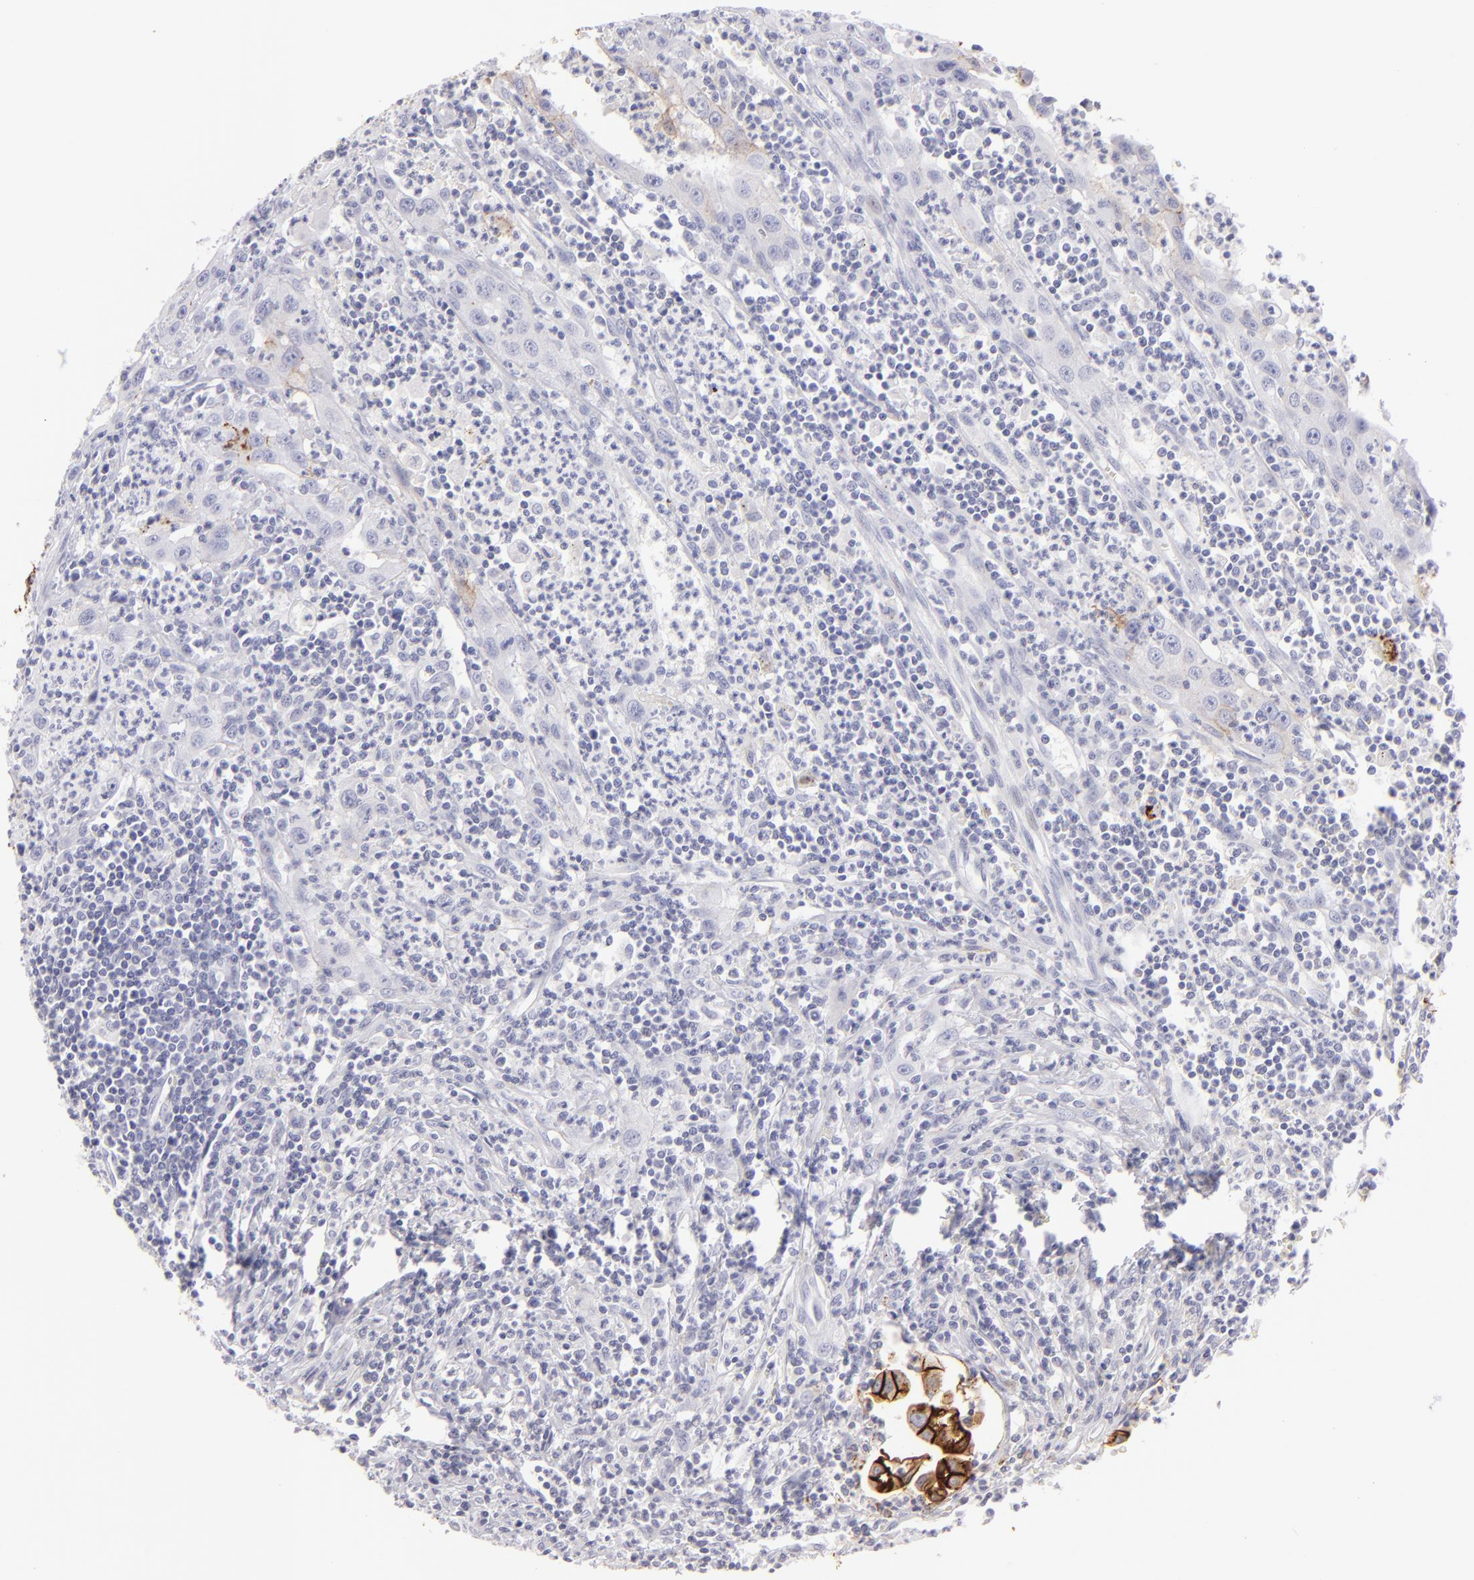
{"staining": {"intensity": "moderate", "quantity": "25%-75%", "location": "cytoplasmic/membranous"}, "tissue": "urothelial cancer", "cell_type": "Tumor cells", "image_type": "cancer", "snomed": [{"axis": "morphology", "description": "Urothelial carcinoma, High grade"}, {"axis": "topography", "description": "Urinary bladder"}], "caption": "A high-resolution histopathology image shows immunohistochemistry (IHC) staining of urothelial cancer, which demonstrates moderate cytoplasmic/membranous staining in about 25%-75% of tumor cells.", "gene": "CLDN4", "patient": {"sex": "male", "age": 66}}